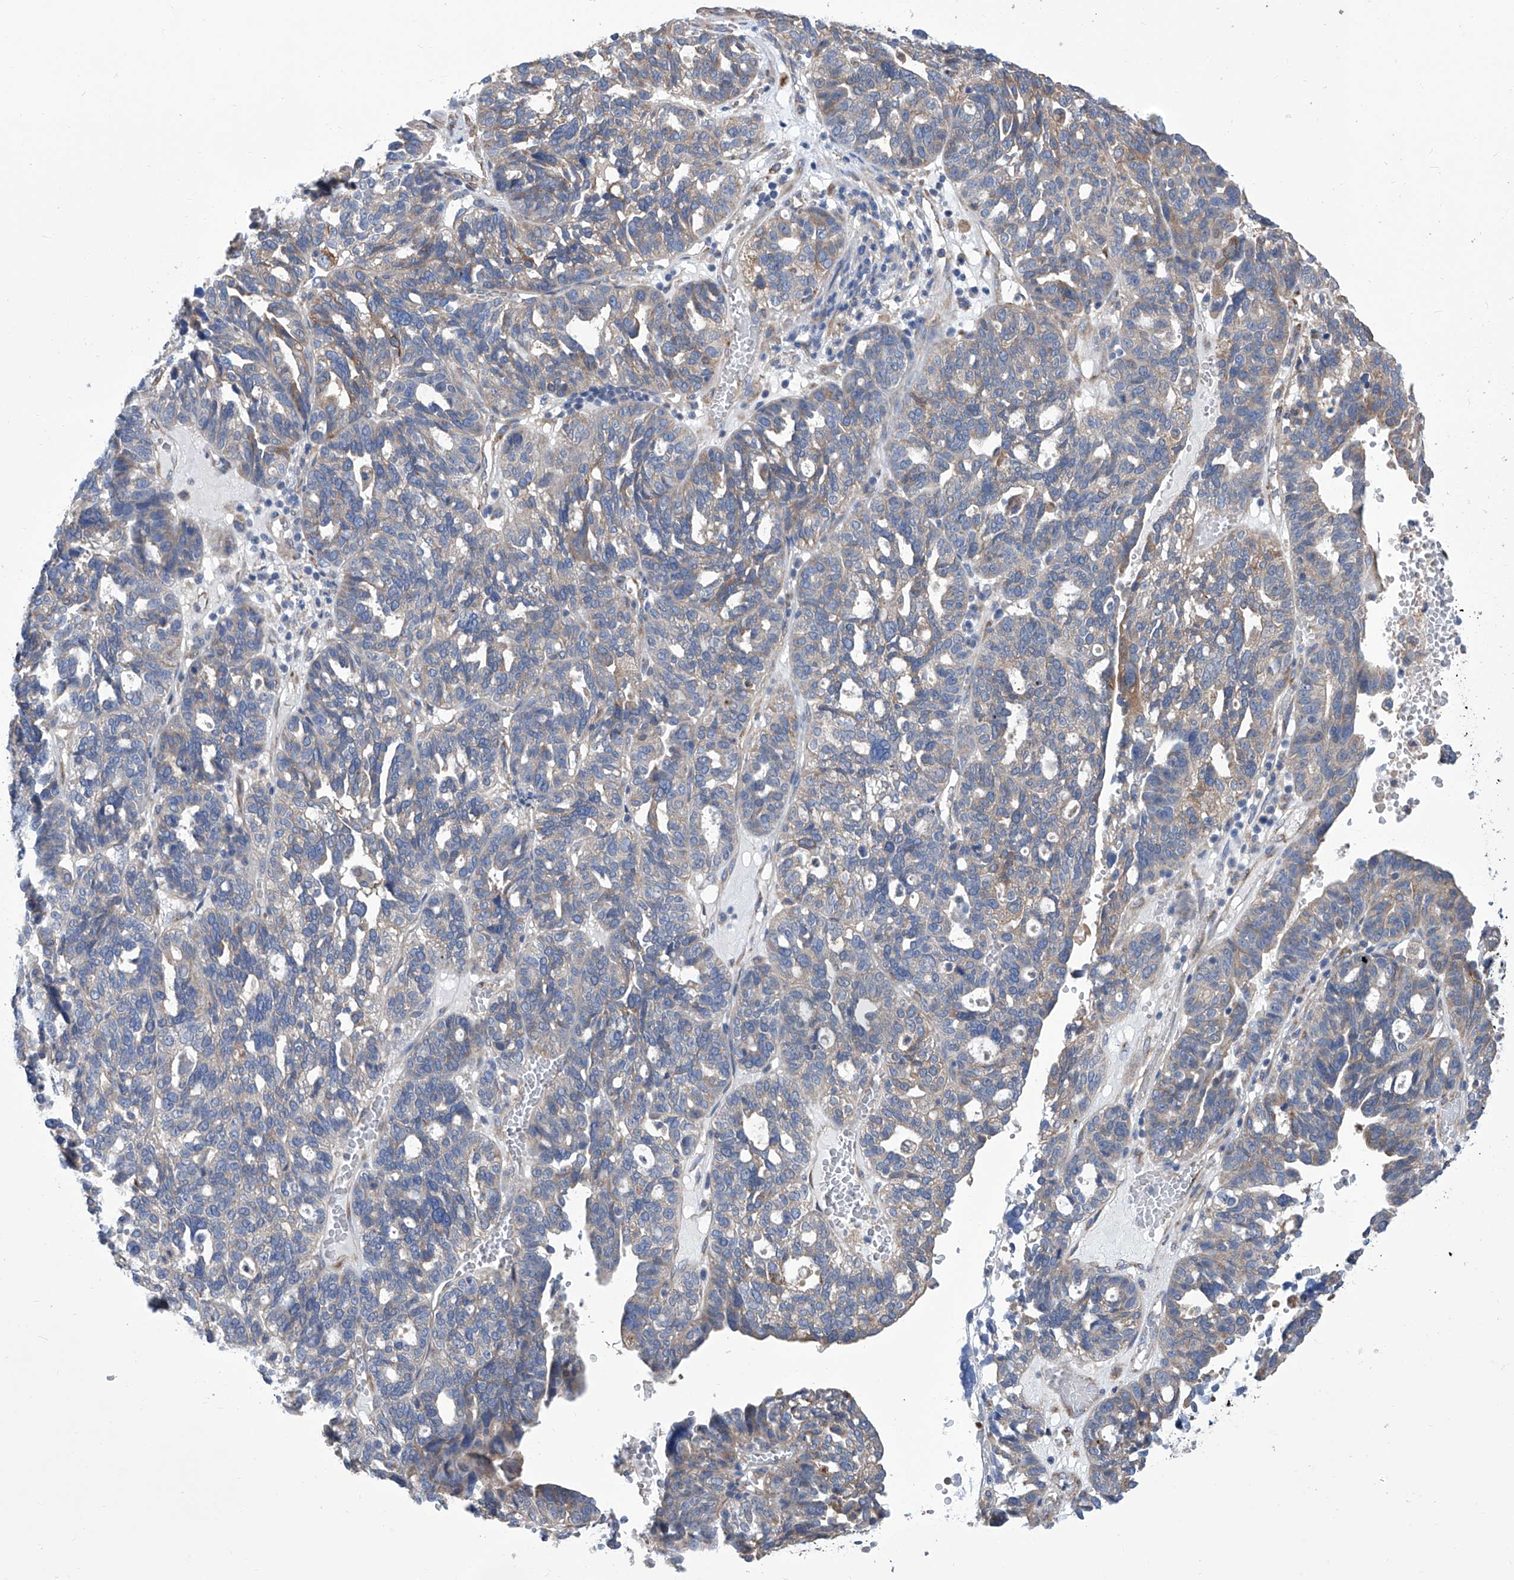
{"staining": {"intensity": "weak", "quantity": "25%-75%", "location": "cytoplasmic/membranous"}, "tissue": "ovarian cancer", "cell_type": "Tumor cells", "image_type": "cancer", "snomed": [{"axis": "morphology", "description": "Cystadenocarcinoma, serous, NOS"}, {"axis": "topography", "description": "Ovary"}], "caption": "IHC image of neoplastic tissue: human serous cystadenocarcinoma (ovarian) stained using immunohistochemistry (IHC) demonstrates low levels of weak protein expression localized specifically in the cytoplasmic/membranous of tumor cells, appearing as a cytoplasmic/membranous brown color.", "gene": "SMS", "patient": {"sex": "female", "age": 59}}